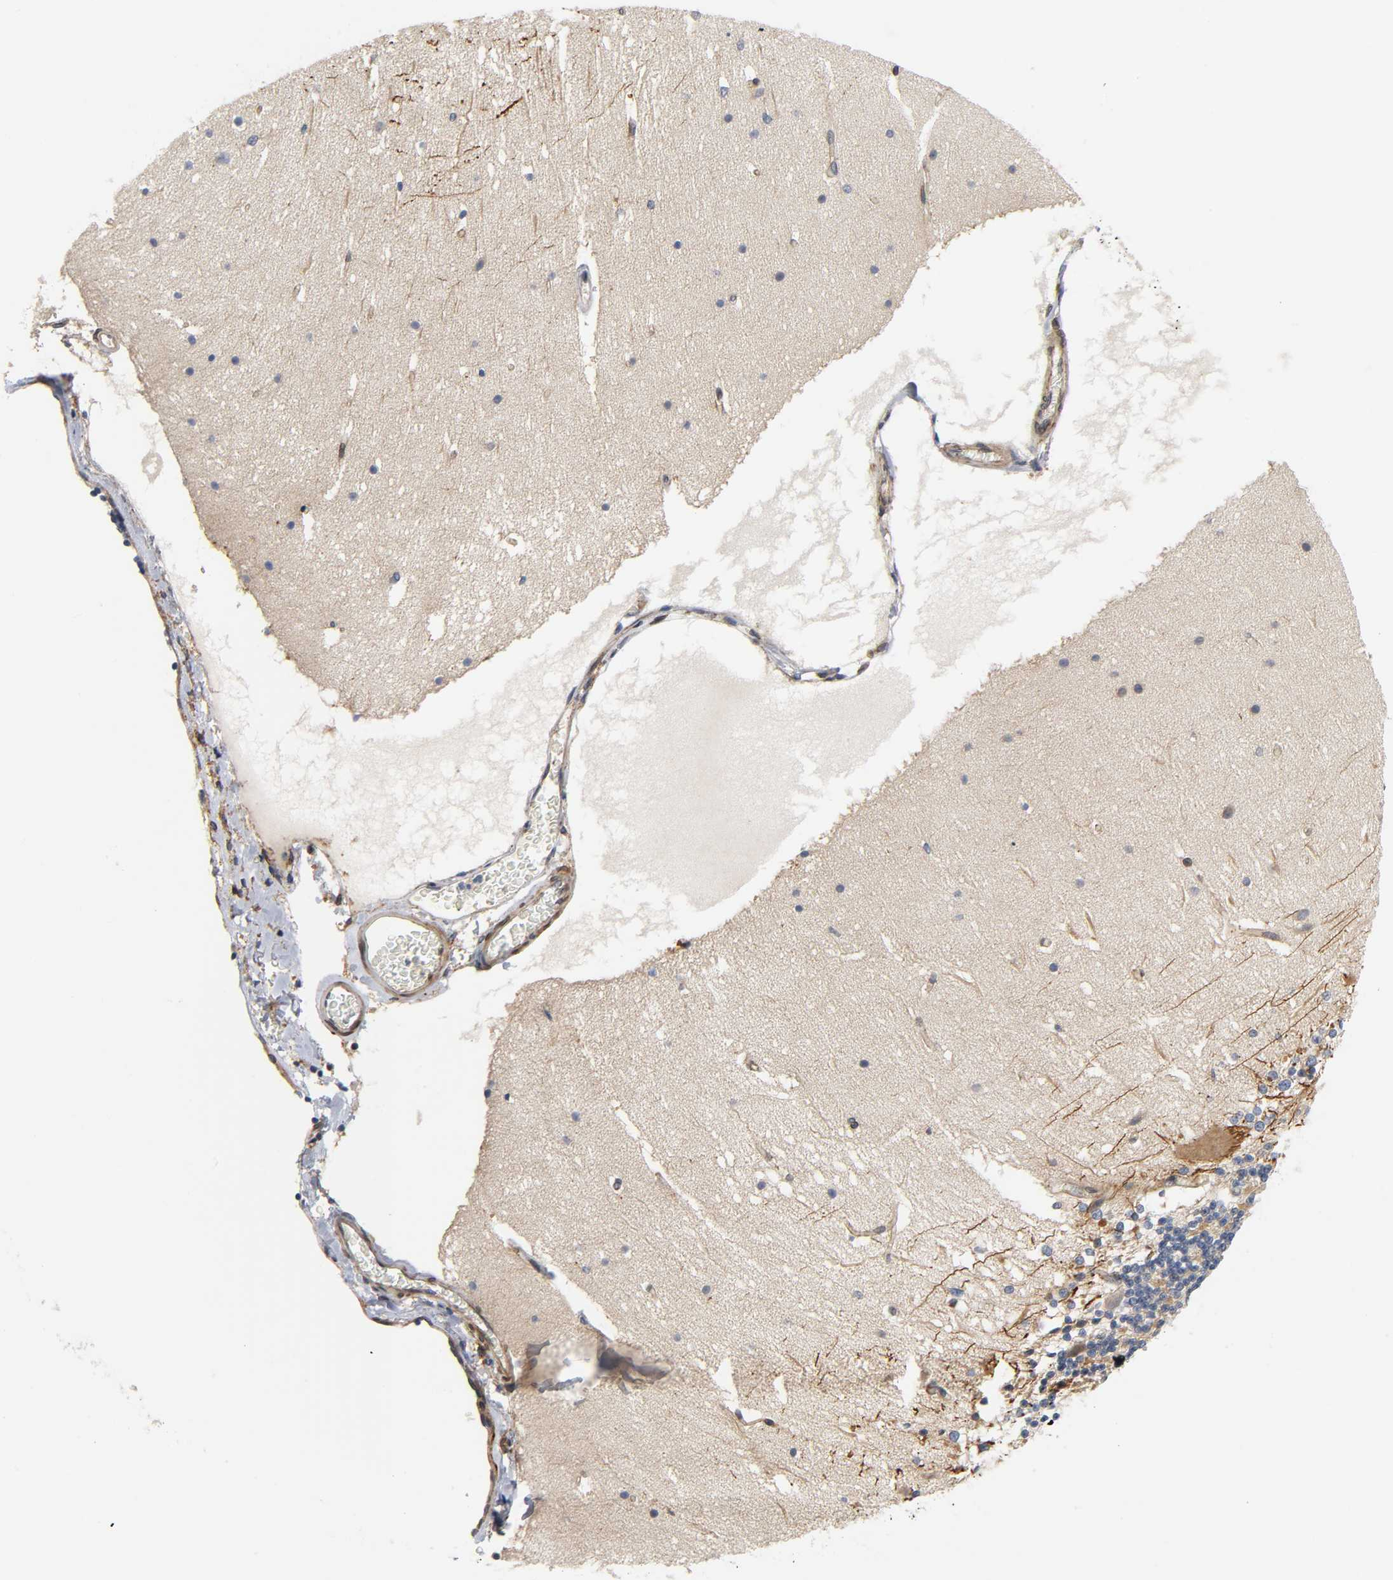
{"staining": {"intensity": "moderate", "quantity": "25%-75%", "location": "cytoplasmic/membranous"}, "tissue": "cerebellum", "cell_type": "Cells in granular layer", "image_type": "normal", "snomed": [{"axis": "morphology", "description": "Normal tissue, NOS"}, {"axis": "topography", "description": "Cerebellum"}], "caption": "Immunohistochemistry staining of normal cerebellum, which shows medium levels of moderate cytoplasmic/membranous expression in approximately 25%-75% of cells in granular layer indicating moderate cytoplasmic/membranous protein positivity. The staining was performed using DAB (brown) for protein detection and nuclei were counterstained in hematoxylin (blue).", "gene": "ASB6", "patient": {"sex": "female", "age": 19}}